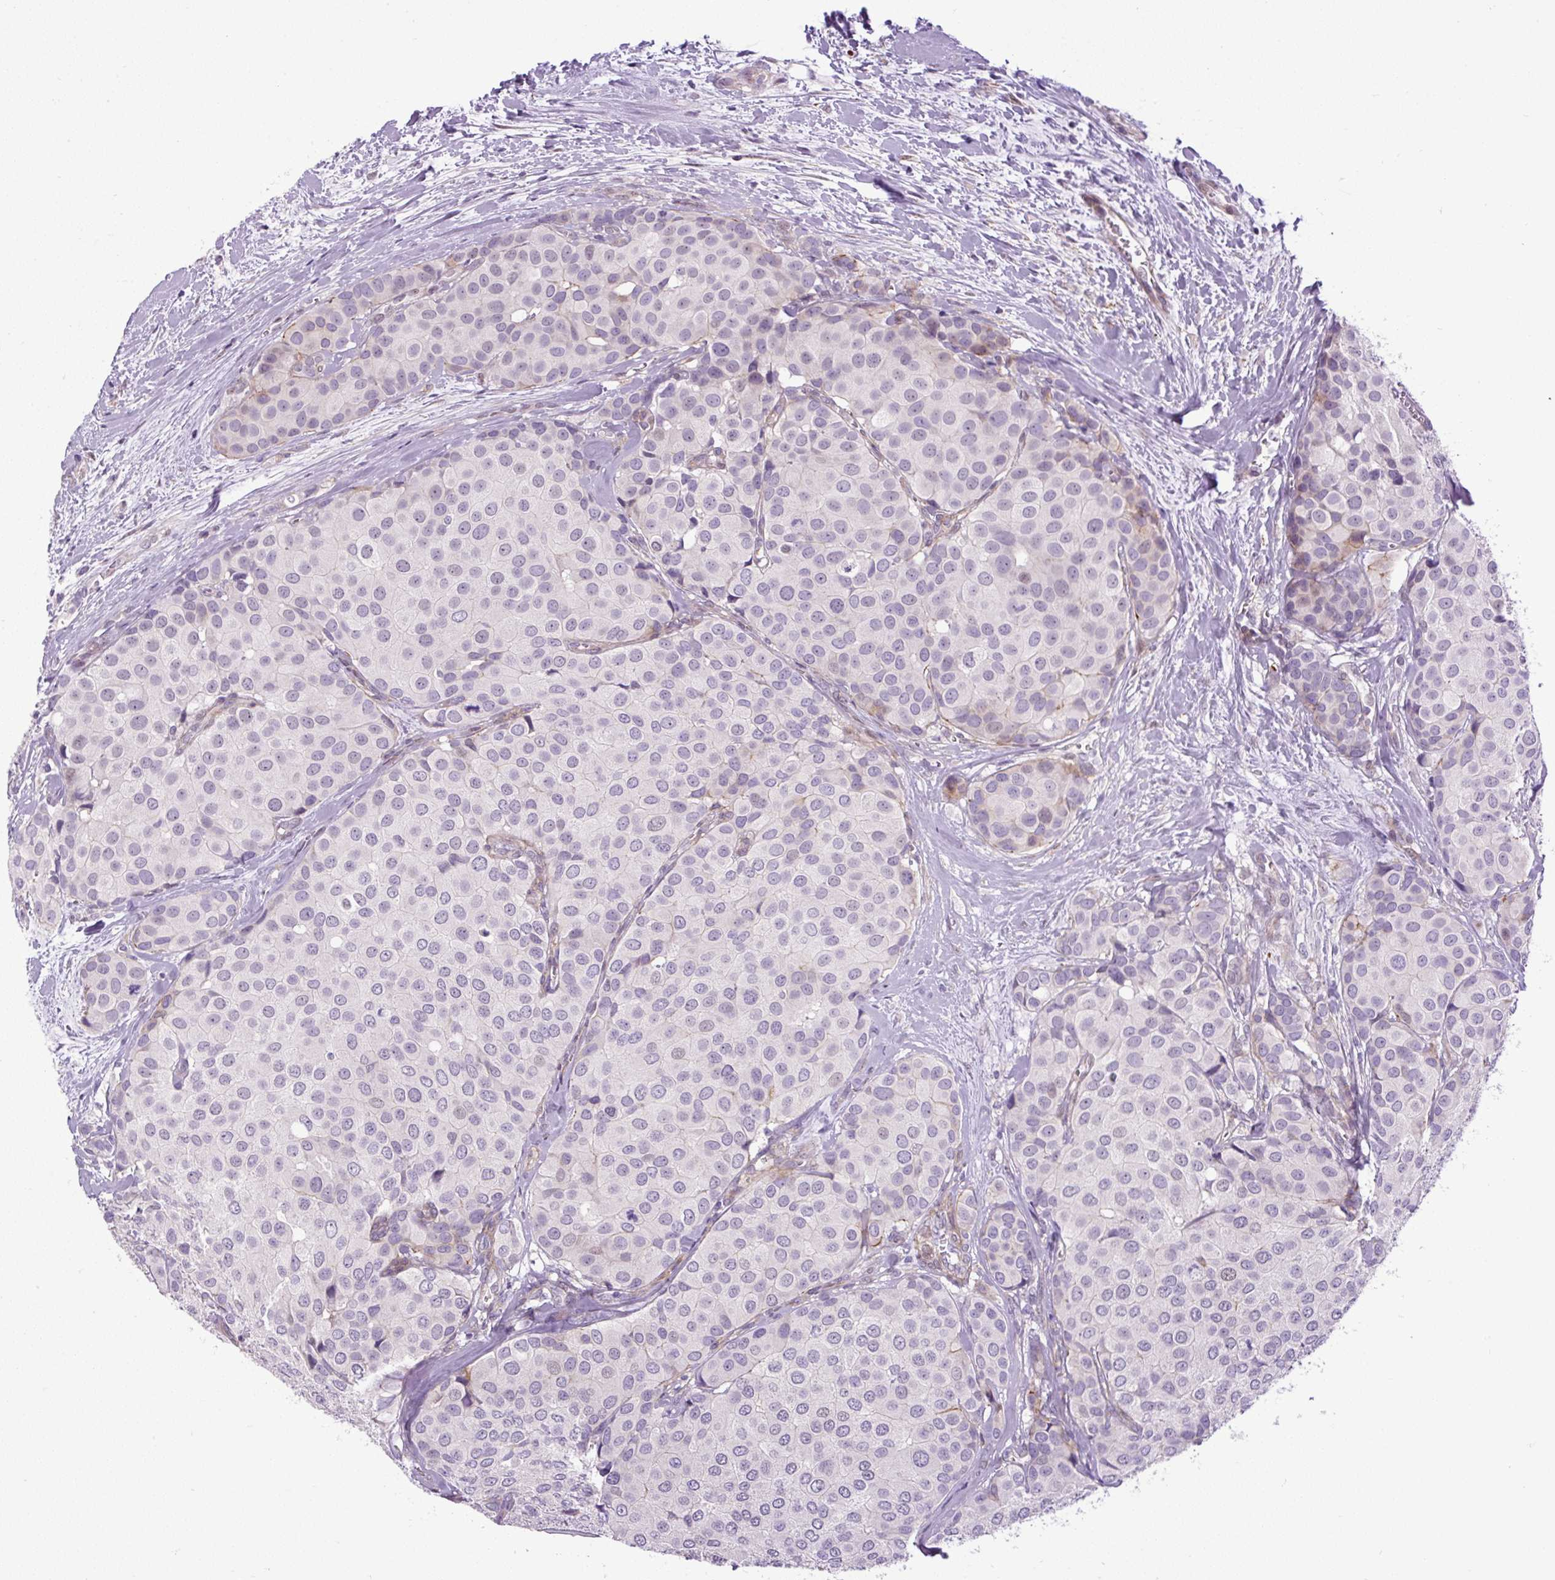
{"staining": {"intensity": "negative", "quantity": "none", "location": "none"}, "tissue": "breast cancer", "cell_type": "Tumor cells", "image_type": "cancer", "snomed": [{"axis": "morphology", "description": "Duct carcinoma"}, {"axis": "topography", "description": "Breast"}], "caption": "This is an IHC micrograph of breast cancer (infiltrating ductal carcinoma). There is no expression in tumor cells.", "gene": "ZNF197", "patient": {"sex": "female", "age": 70}}